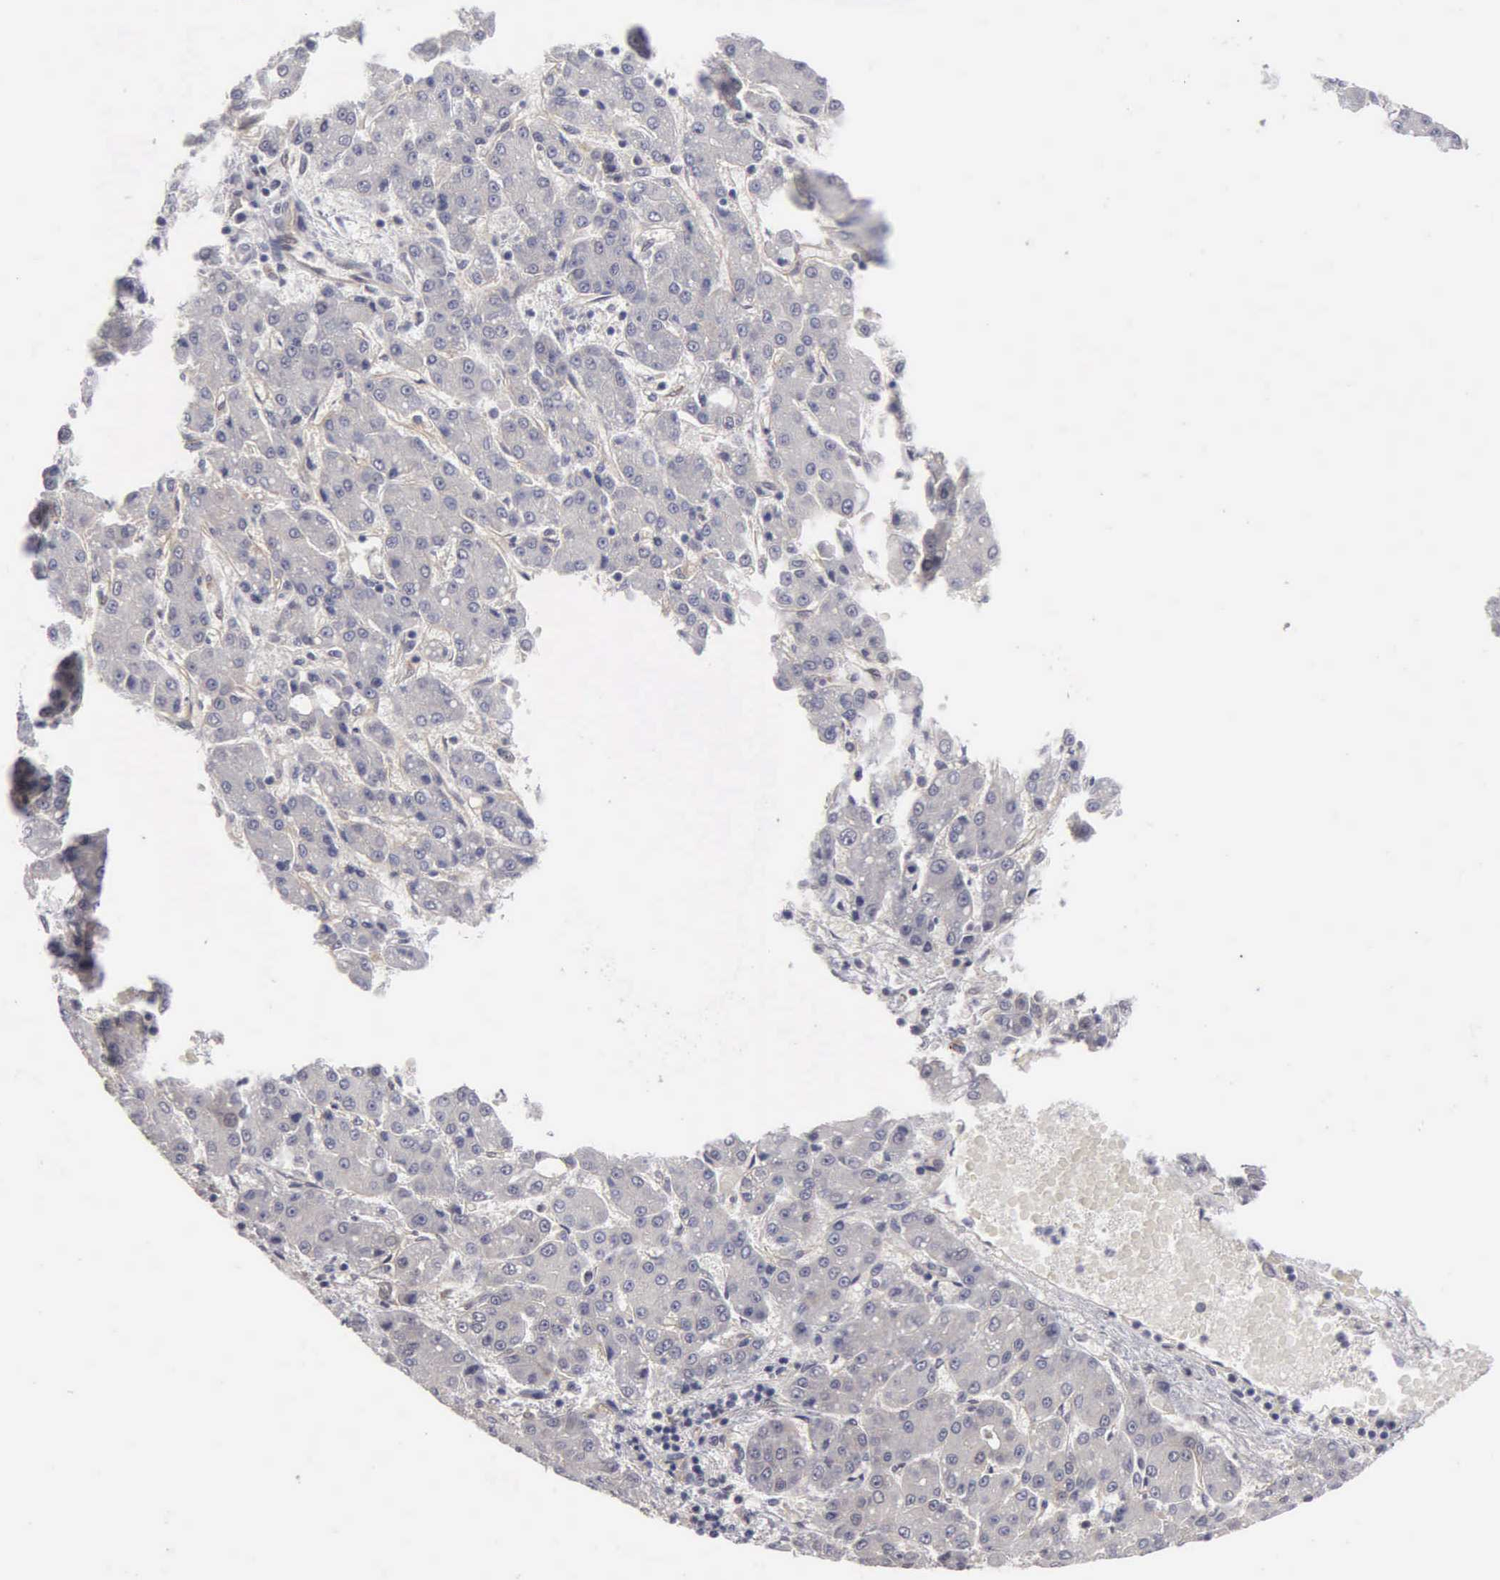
{"staining": {"intensity": "negative", "quantity": "none", "location": "none"}, "tissue": "liver cancer", "cell_type": "Tumor cells", "image_type": "cancer", "snomed": [{"axis": "morphology", "description": "Carcinoma, Hepatocellular, NOS"}, {"axis": "topography", "description": "Liver"}], "caption": "Tumor cells are negative for brown protein staining in liver hepatocellular carcinoma. (DAB (3,3'-diaminobenzidine) immunohistochemistry with hematoxylin counter stain).", "gene": "ZBTB33", "patient": {"sex": "male", "age": 69}}